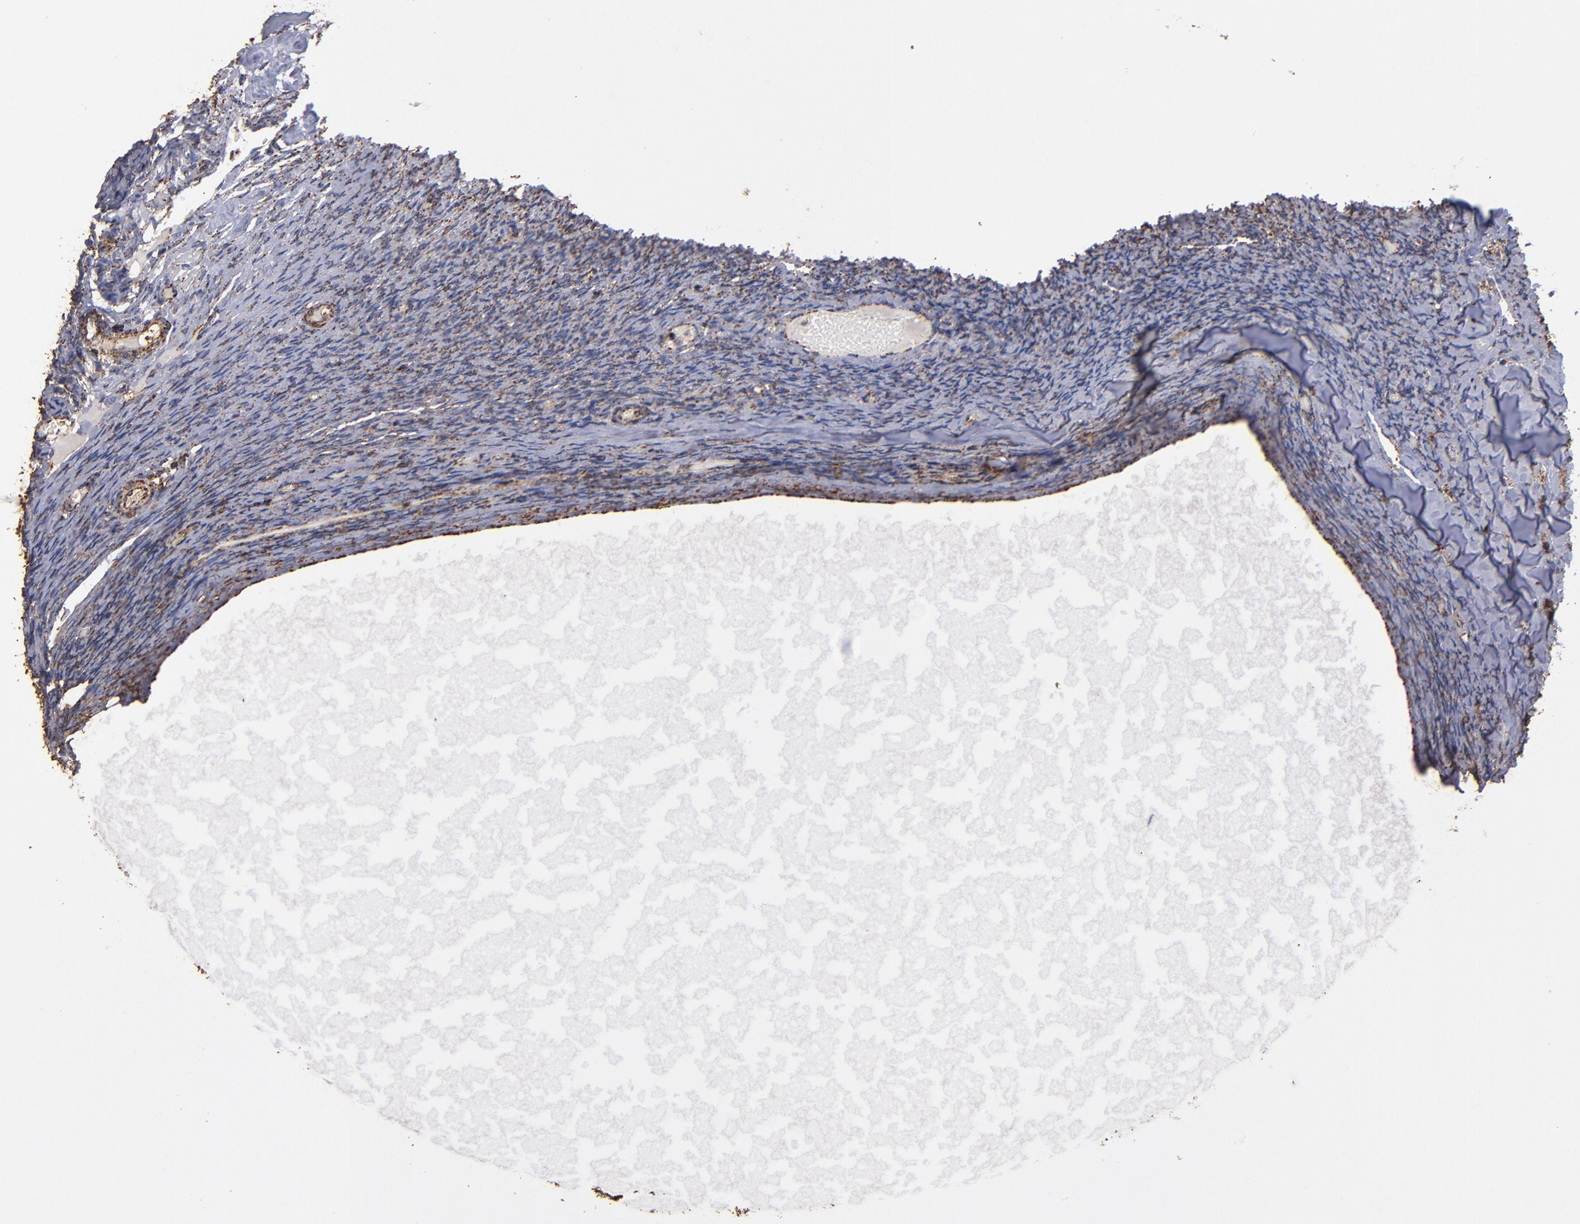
{"staining": {"intensity": "moderate", "quantity": ">75%", "location": "cytoplasmic/membranous"}, "tissue": "ovary", "cell_type": "Ovarian stroma cells", "image_type": "normal", "snomed": [{"axis": "morphology", "description": "Normal tissue, NOS"}, {"axis": "topography", "description": "Ovary"}], "caption": "Approximately >75% of ovarian stroma cells in benign human ovary exhibit moderate cytoplasmic/membranous protein staining as visualized by brown immunohistochemical staining.", "gene": "SOD2", "patient": {"sex": "female", "age": 60}}